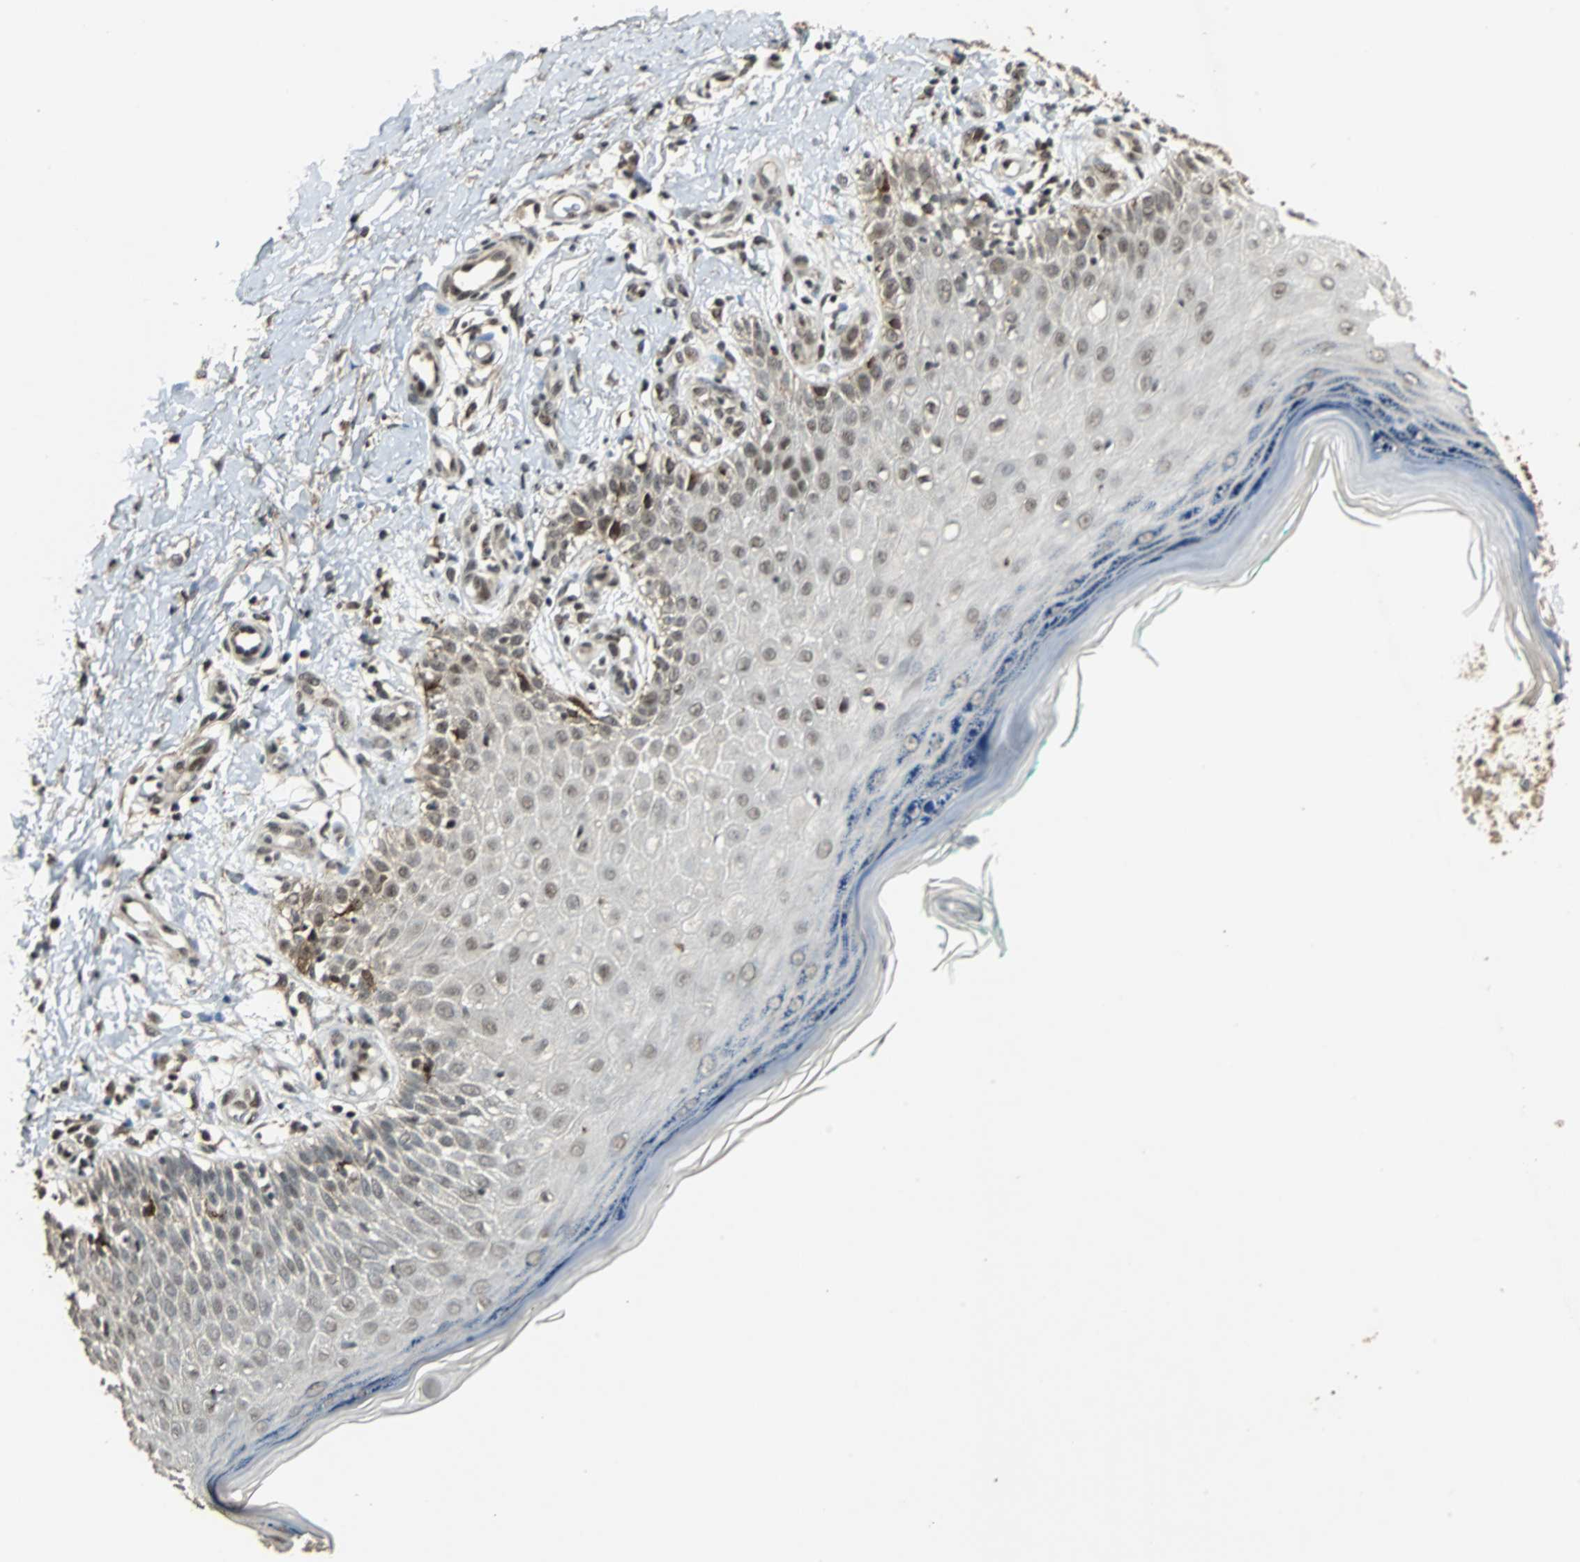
{"staining": {"intensity": "moderate", "quantity": ">75%", "location": "nuclear"}, "tissue": "skin cancer", "cell_type": "Tumor cells", "image_type": "cancer", "snomed": [{"axis": "morphology", "description": "Squamous cell carcinoma, NOS"}, {"axis": "topography", "description": "Skin"}], "caption": "This histopathology image demonstrates skin cancer (squamous cell carcinoma) stained with immunohistochemistry (IHC) to label a protein in brown. The nuclear of tumor cells show moderate positivity for the protein. Nuclei are counter-stained blue.", "gene": "MED4", "patient": {"sex": "female", "age": 42}}